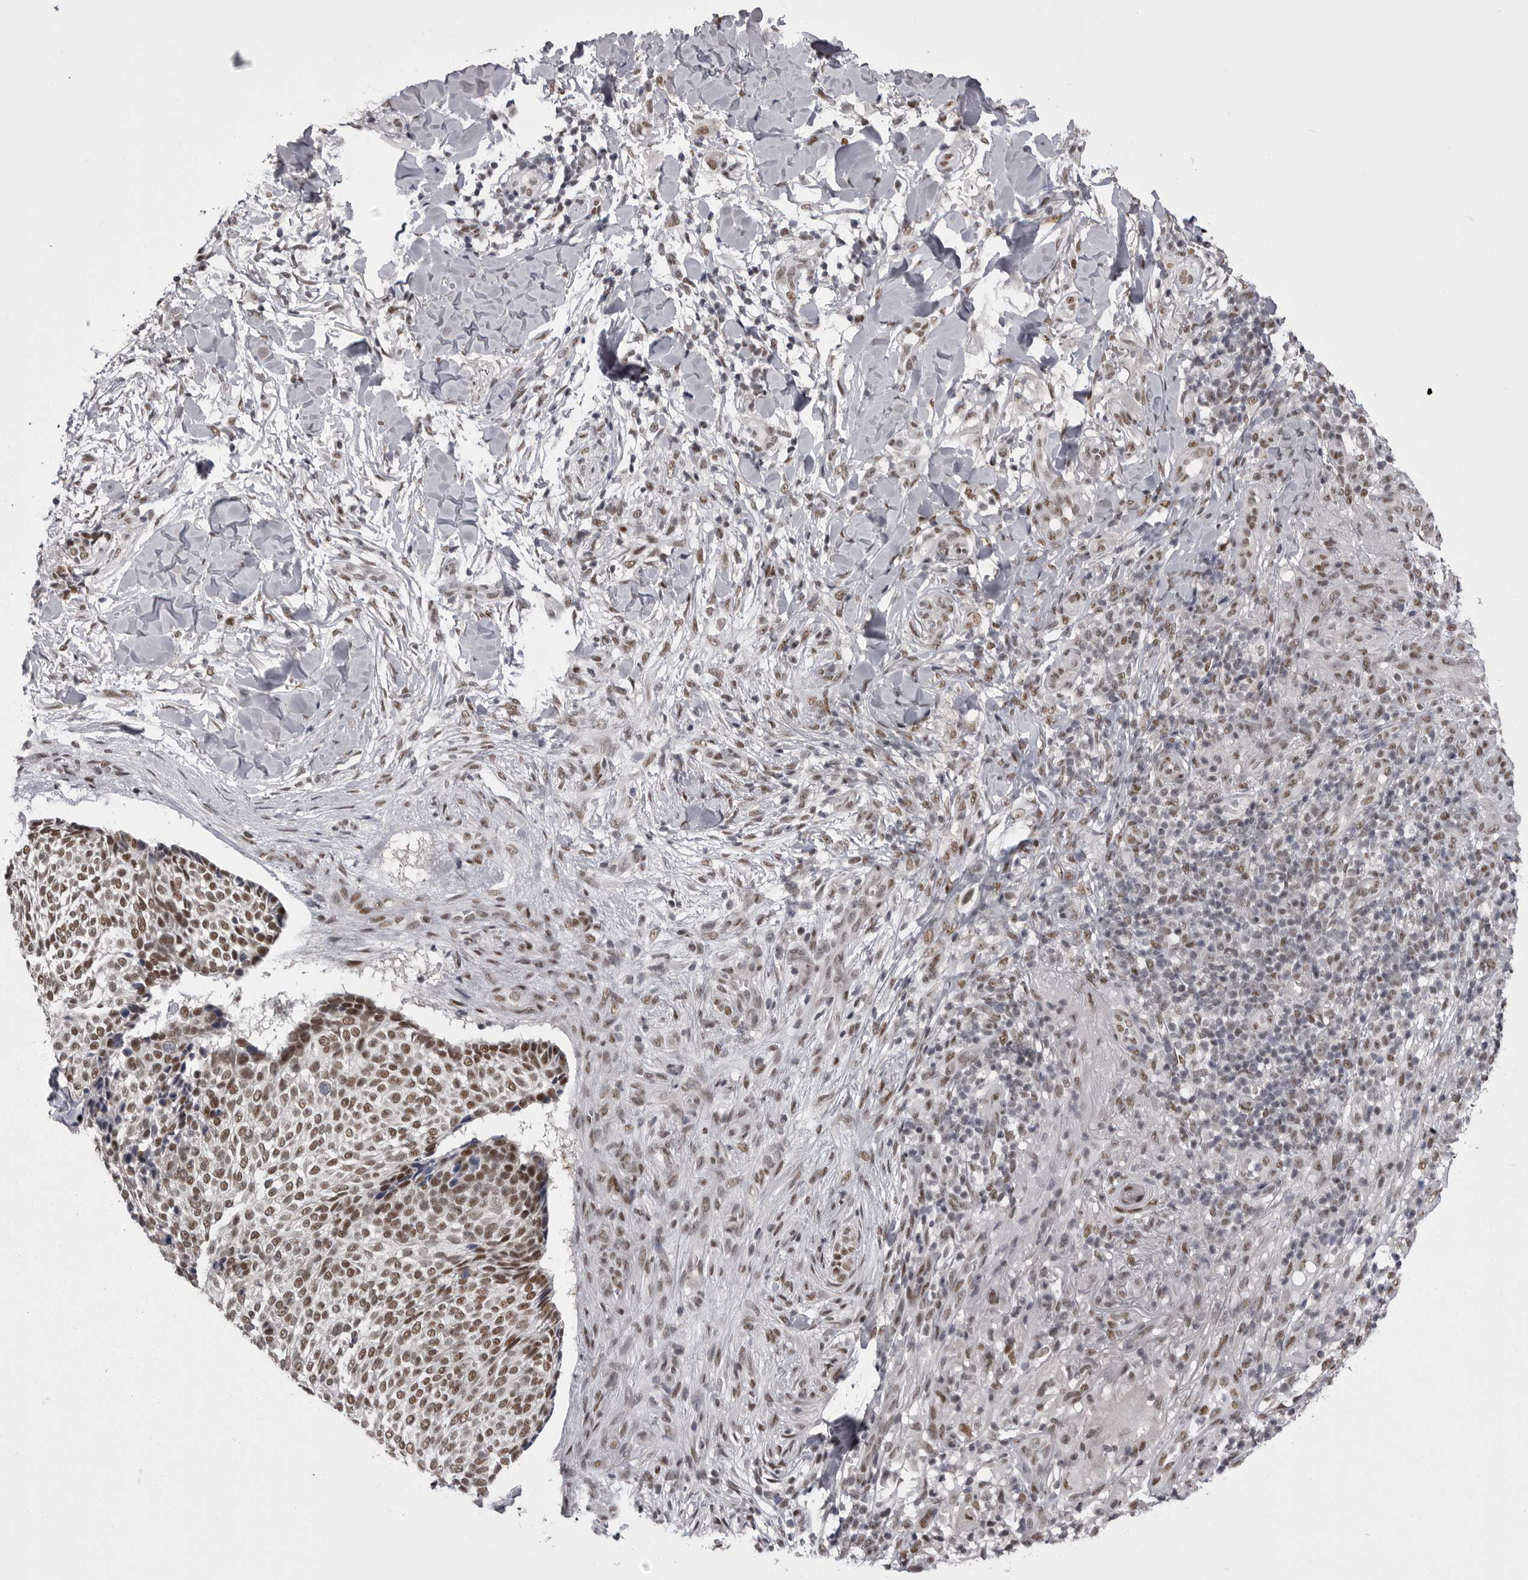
{"staining": {"intensity": "strong", "quantity": ">75%", "location": "nuclear"}, "tissue": "skin cancer", "cell_type": "Tumor cells", "image_type": "cancer", "snomed": [{"axis": "morphology", "description": "Normal tissue, NOS"}, {"axis": "morphology", "description": "Basal cell carcinoma"}, {"axis": "topography", "description": "Skin"}], "caption": "Approximately >75% of tumor cells in human skin basal cell carcinoma exhibit strong nuclear protein staining as visualized by brown immunohistochemical staining.", "gene": "MEPCE", "patient": {"sex": "male", "age": 67}}